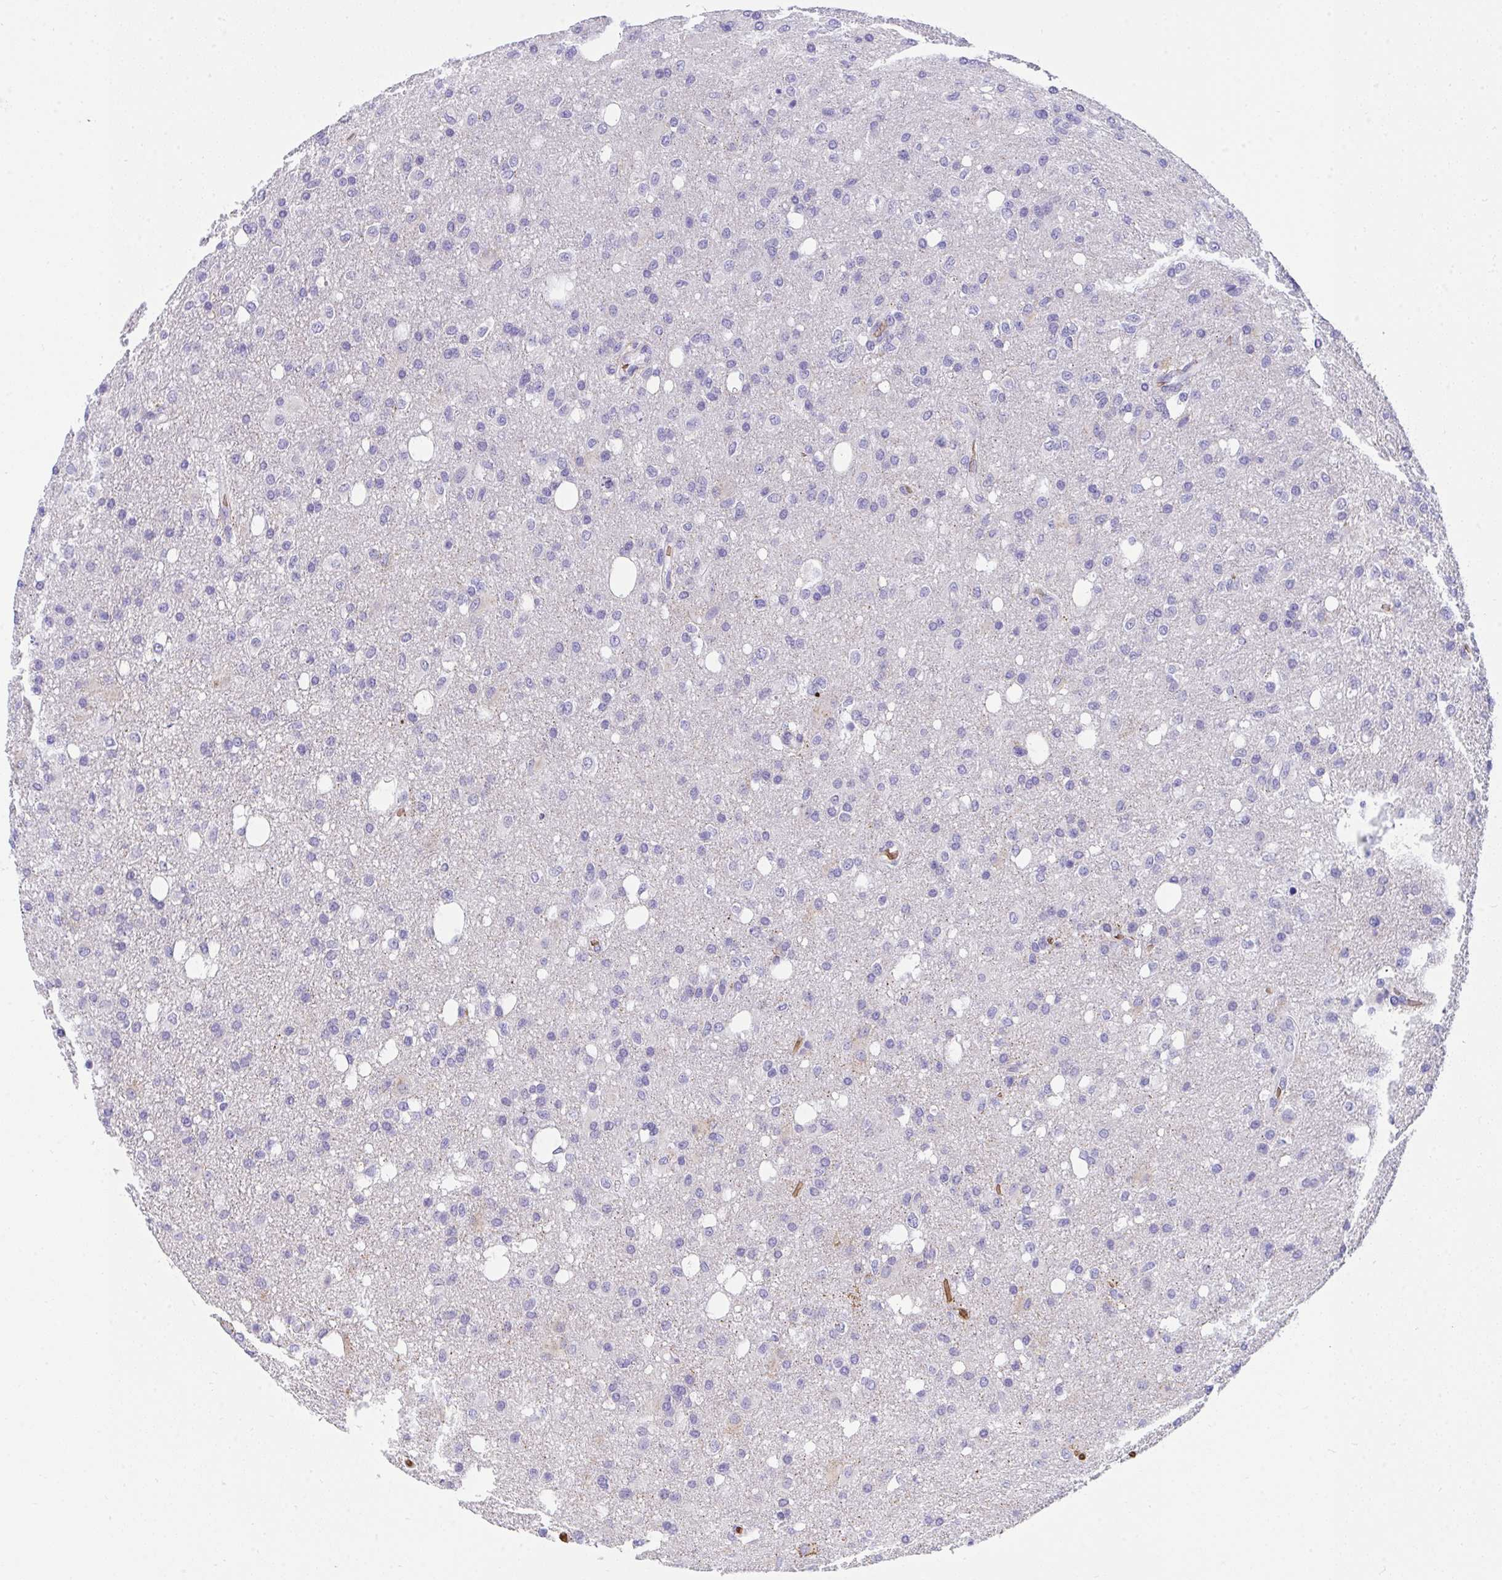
{"staining": {"intensity": "negative", "quantity": "none", "location": "none"}, "tissue": "glioma", "cell_type": "Tumor cells", "image_type": "cancer", "snomed": [{"axis": "morphology", "description": "Glioma, malignant, Low grade"}, {"axis": "topography", "description": "Brain"}], "caption": "Immunohistochemistry of glioma demonstrates no positivity in tumor cells.", "gene": "ANK1", "patient": {"sex": "female", "age": 58}}